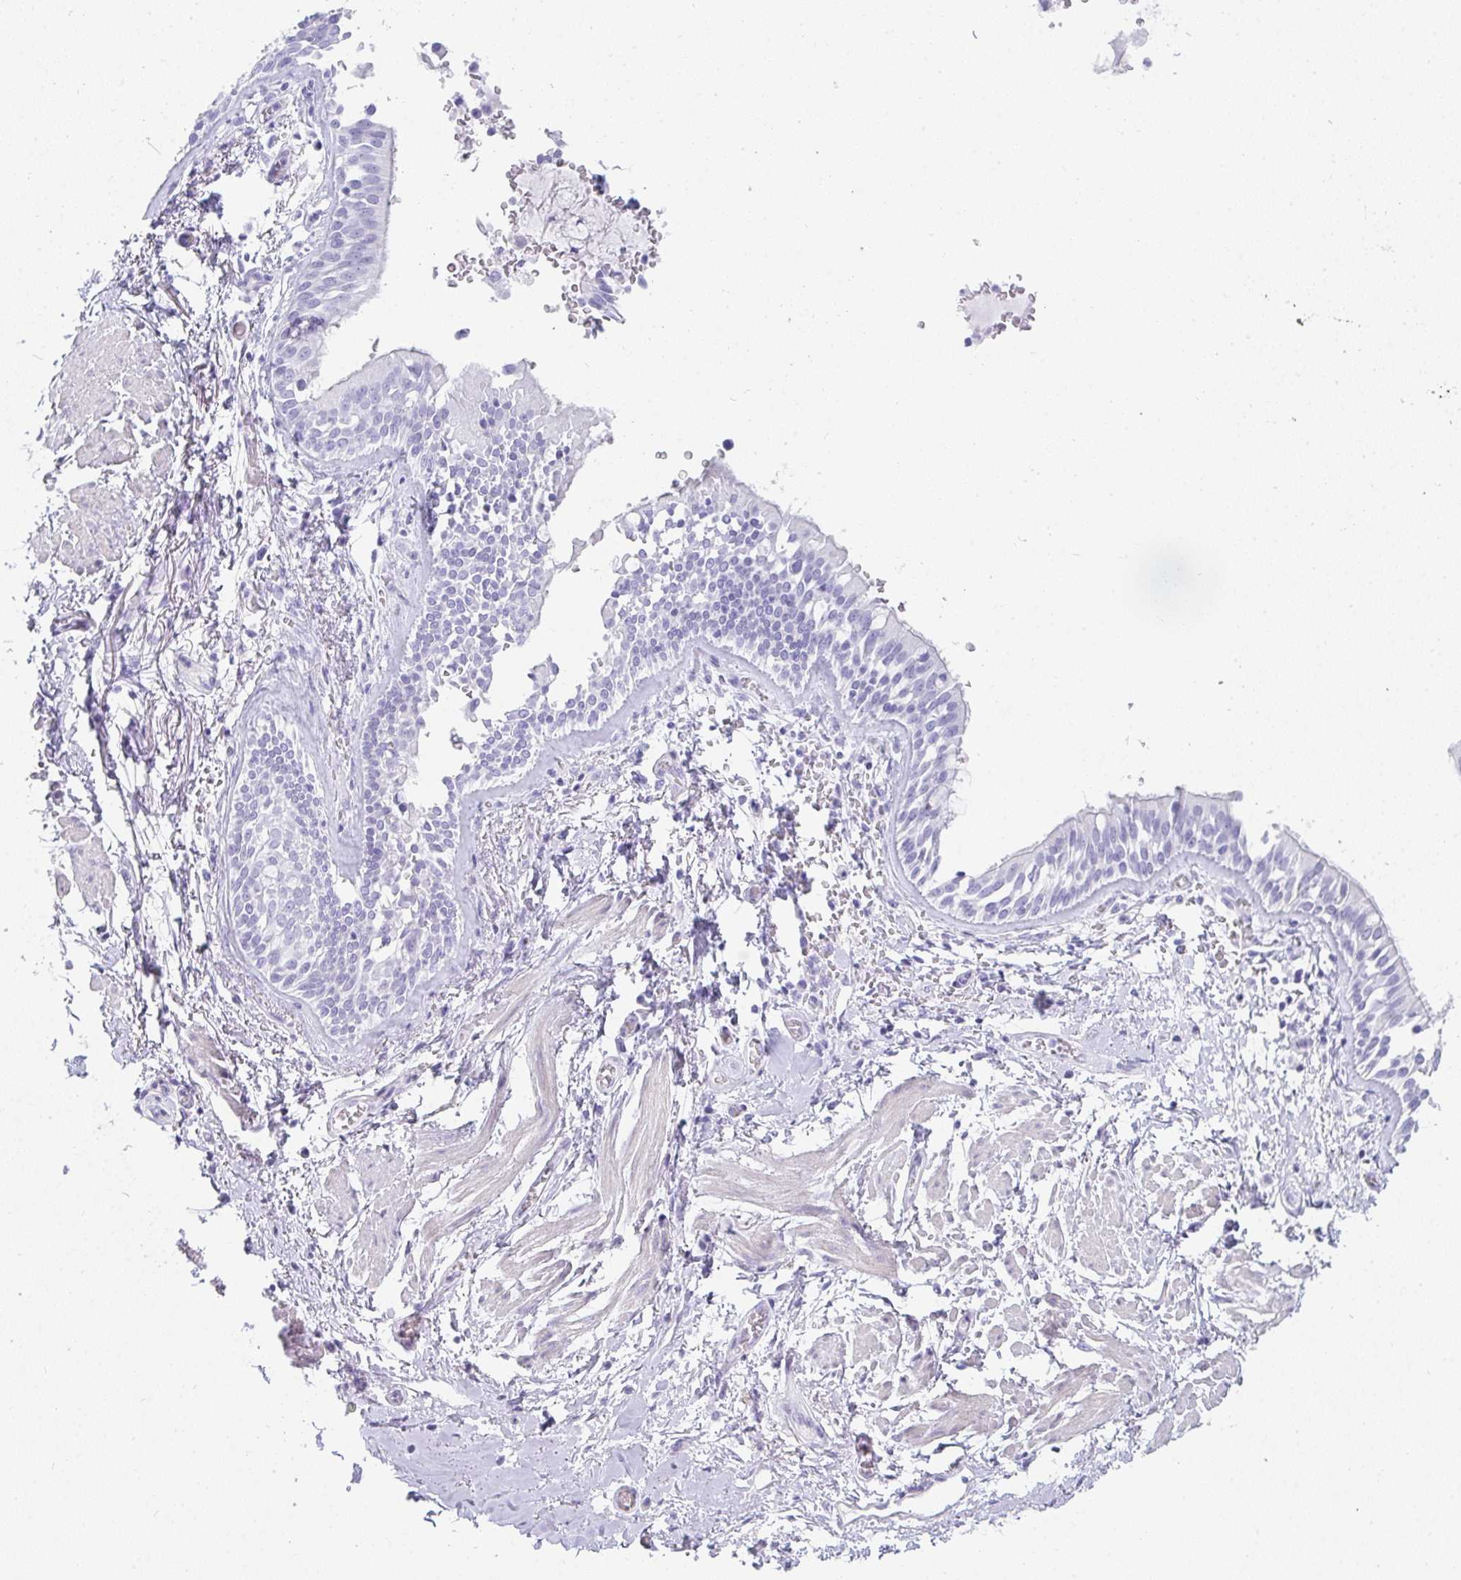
{"staining": {"intensity": "negative", "quantity": "none", "location": "none"}, "tissue": "adipose tissue", "cell_type": "Adipocytes", "image_type": "normal", "snomed": [{"axis": "morphology", "description": "Normal tissue, NOS"}, {"axis": "morphology", "description": "Degeneration, NOS"}, {"axis": "topography", "description": "Cartilage tissue"}, {"axis": "topography", "description": "Lung"}], "caption": "Unremarkable adipose tissue was stained to show a protein in brown. There is no significant expression in adipocytes. (DAB immunohistochemistry (IHC) with hematoxylin counter stain).", "gene": "PRND", "patient": {"sex": "female", "age": 61}}